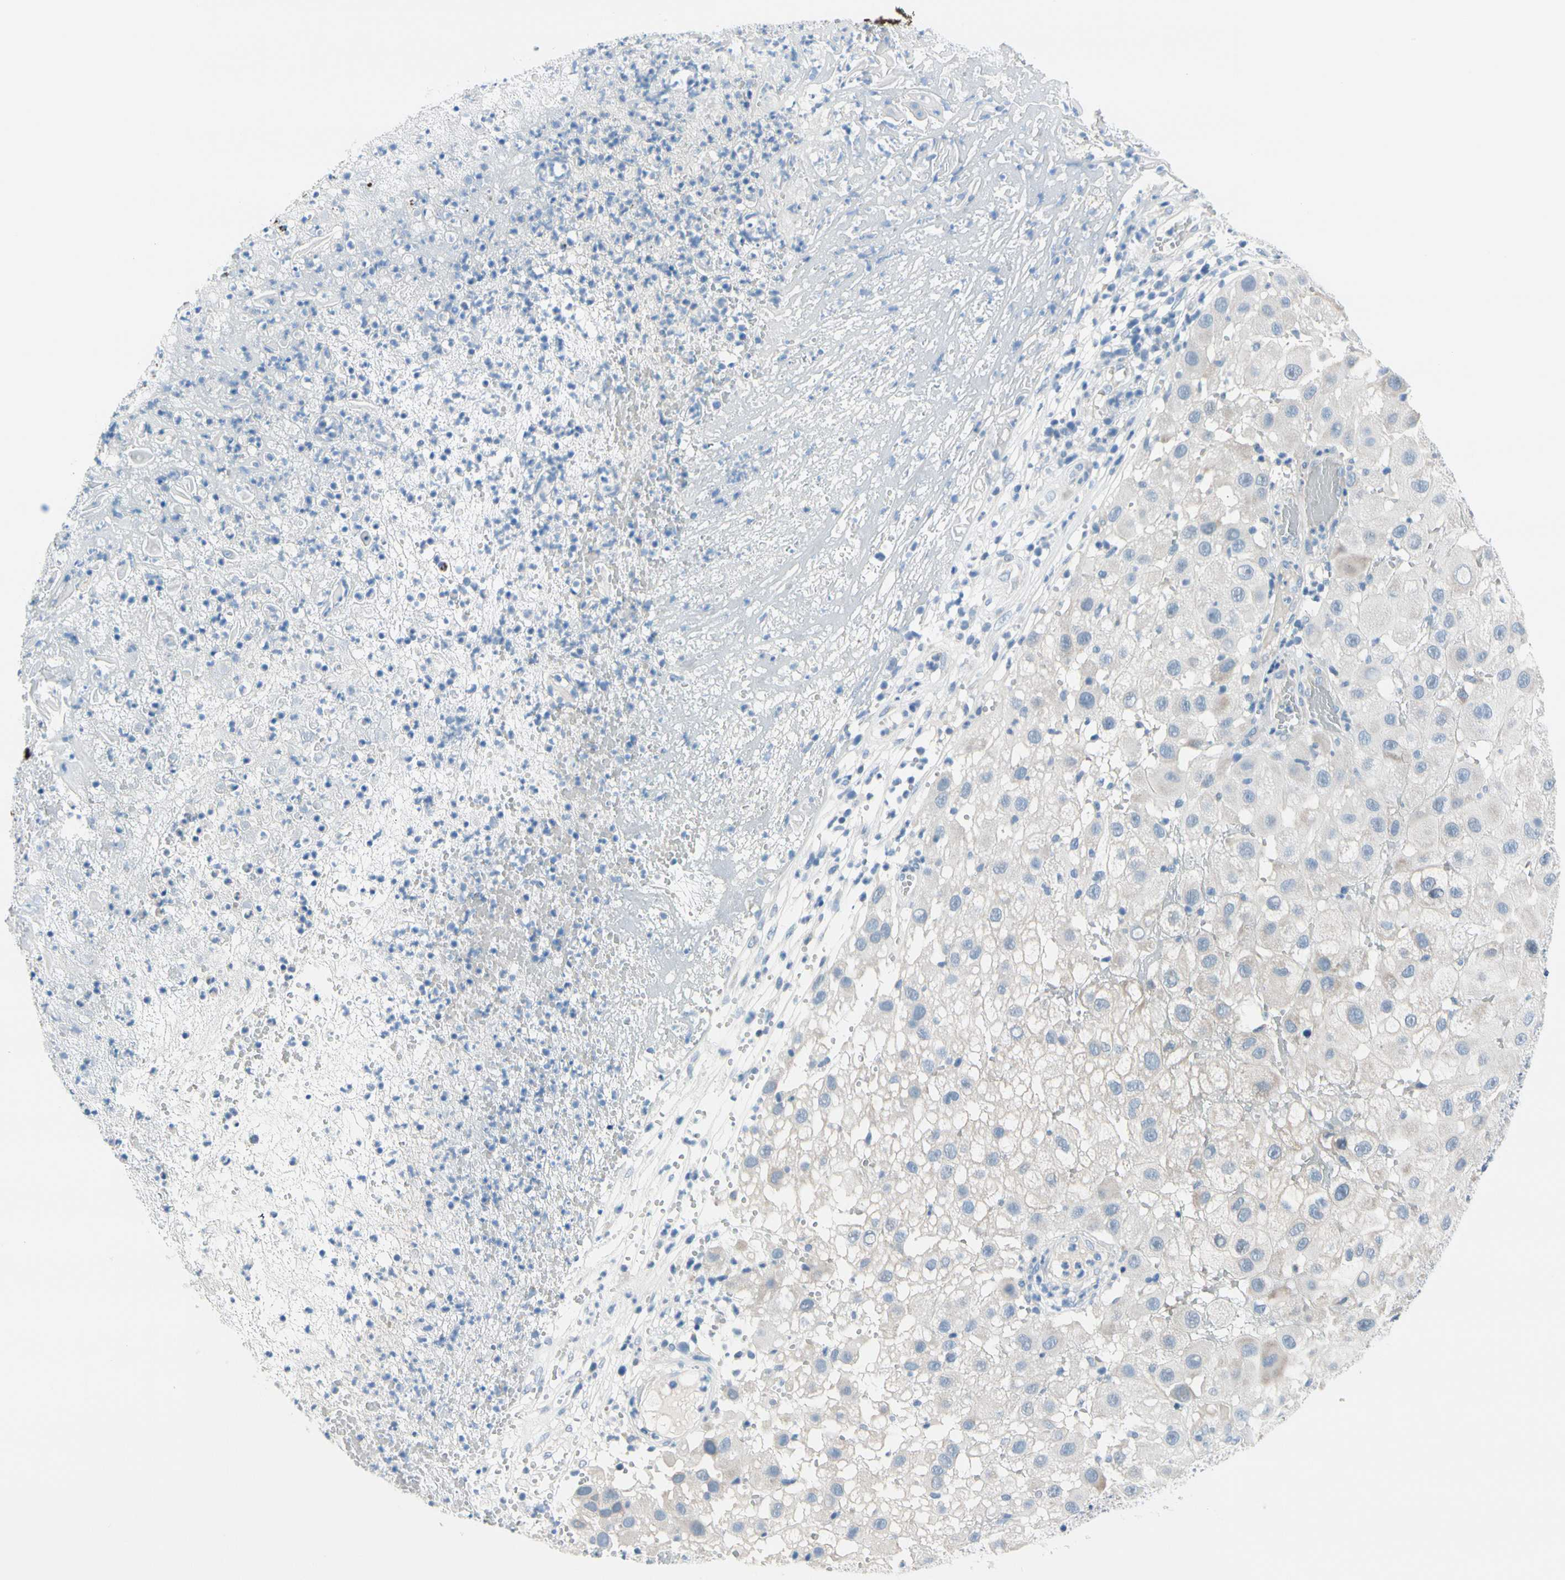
{"staining": {"intensity": "negative", "quantity": "none", "location": "none"}, "tissue": "melanoma", "cell_type": "Tumor cells", "image_type": "cancer", "snomed": [{"axis": "morphology", "description": "Malignant melanoma, NOS"}, {"axis": "topography", "description": "Skin"}], "caption": "Immunohistochemical staining of melanoma reveals no significant staining in tumor cells.", "gene": "FCER2", "patient": {"sex": "female", "age": 81}}